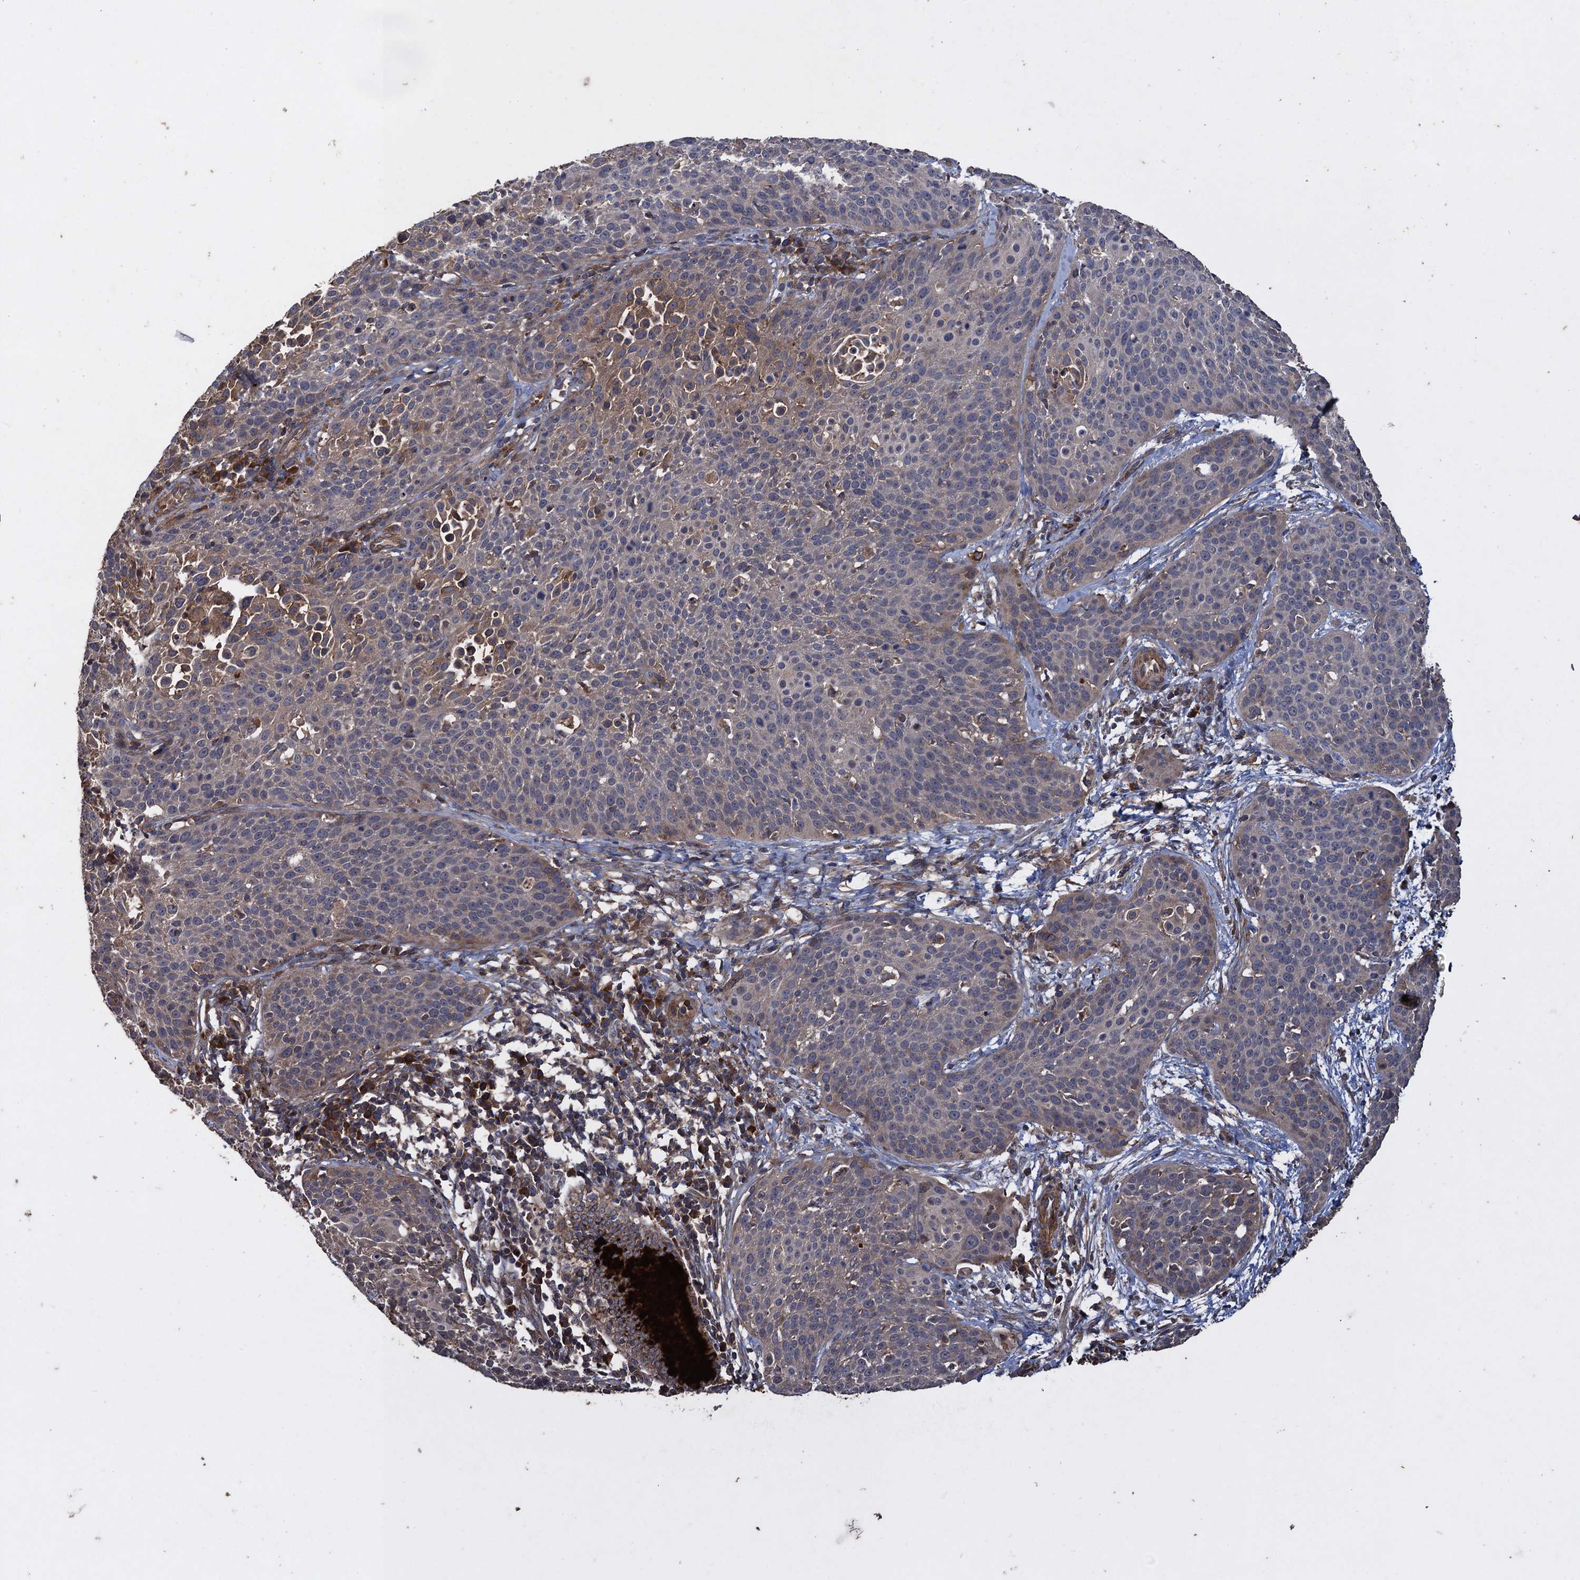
{"staining": {"intensity": "weak", "quantity": "<25%", "location": "cytoplasmic/membranous"}, "tissue": "cervical cancer", "cell_type": "Tumor cells", "image_type": "cancer", "snomed": [{"axis": "morphology", "description": "Squamous cell carcinoma, NOS"}, {"axis": "topography", "description": "Cervix"}], "caption": "This is an immunohistochemistry (IHC) micrograph of human cervical squamous cell carcinoma. There is no positivity in tumor cells.", "gene": "TXNDC11", "patient": {"sex": "female", "age": 38}}